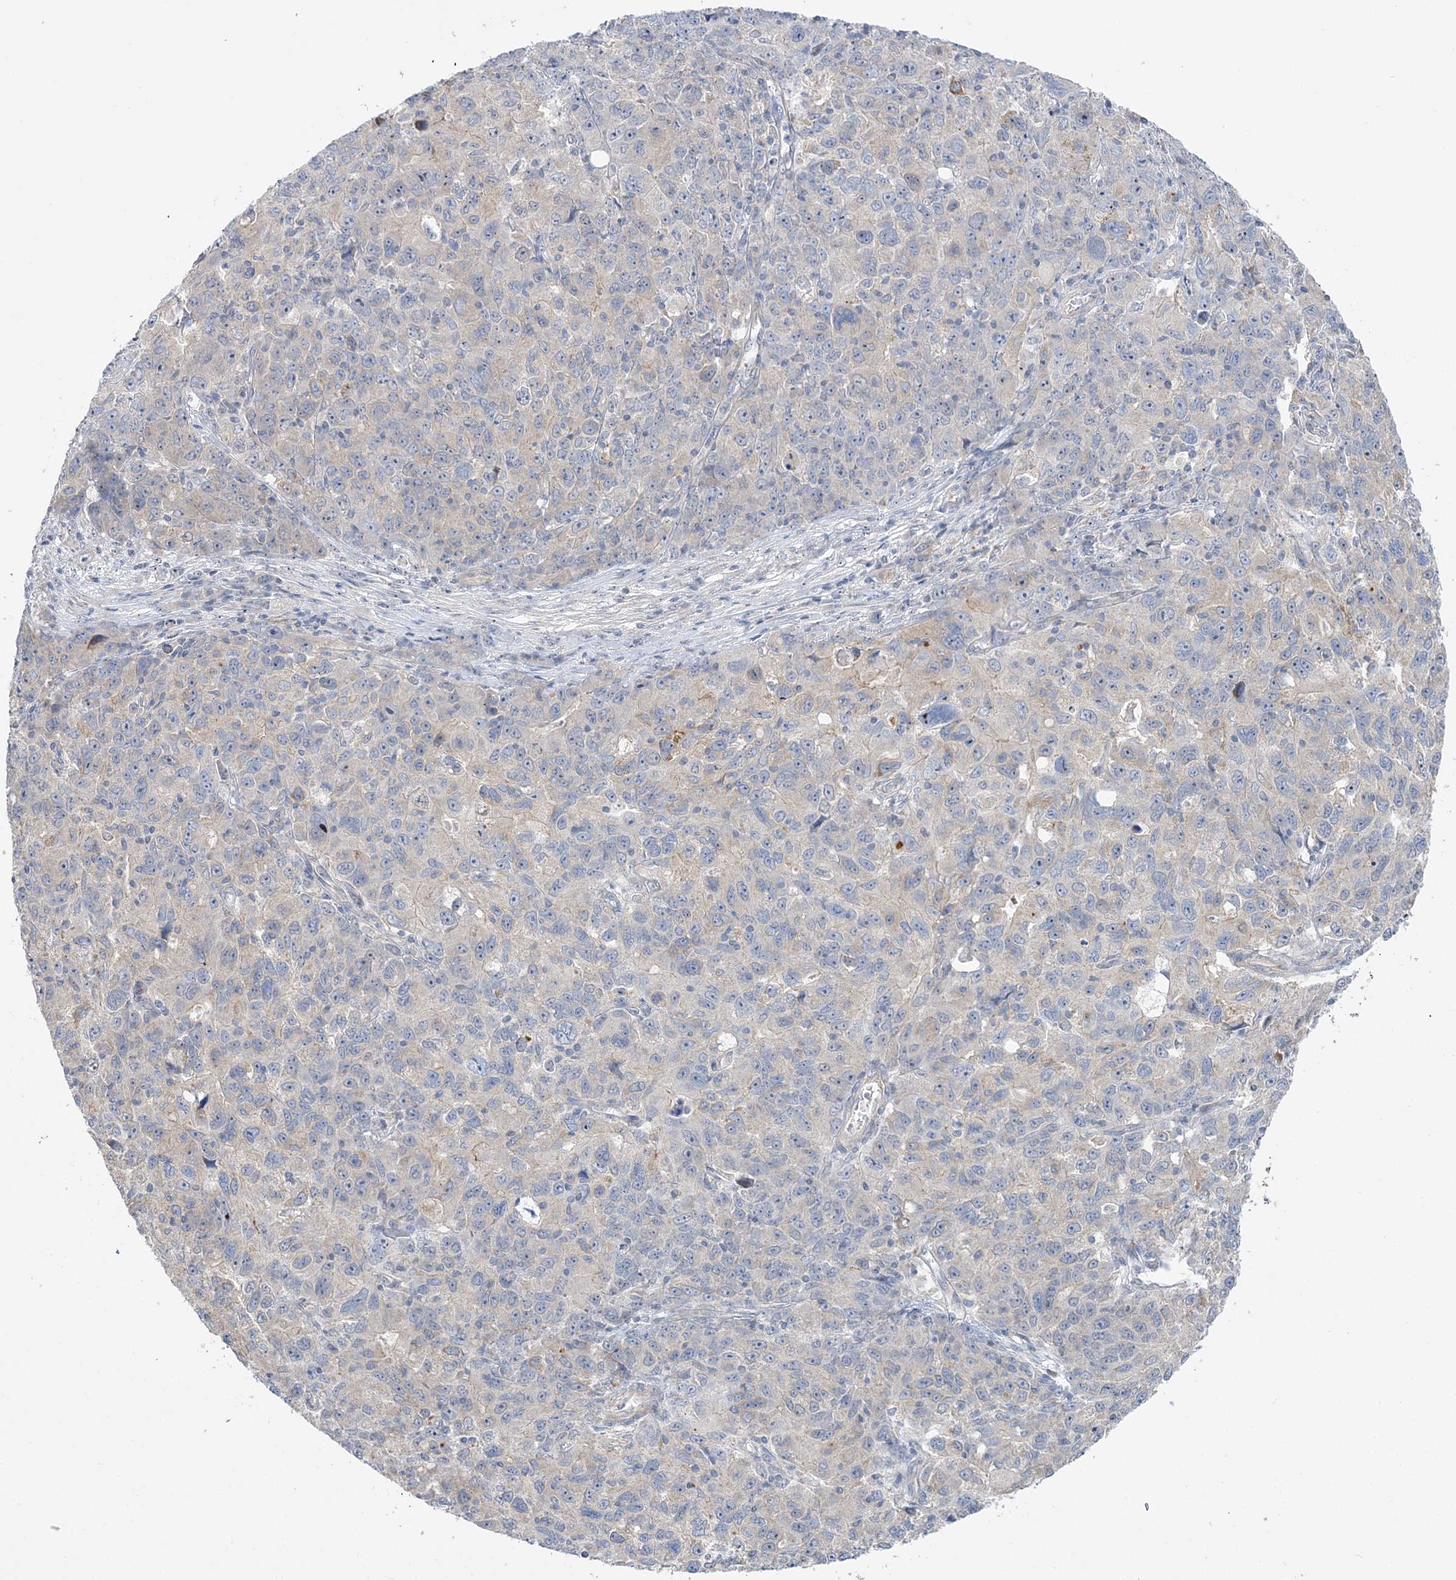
{"staining": {"intensity": "weak", "quantity": "25%-75%", "location": "cytoplasmic/membranous"}, "tissue": "ovarian cancer", "cell_type": "Tumor cells", "image_type": "cancer", "snomed": [{"axis": "morphology", "description": "Carcinoma, endometroid"}, {"axis": "topography", "description": "Ovary"}], "caption": "A photomicrograph showing weak cytoplasmic/membranous expression in about 25%-75% of tumor cells in ovarian endometroid carcinoma, as visualized by brown immunohistochemical staining.", "gene": "MMADHC", "patient": {"sex": "female", "age": 42}}